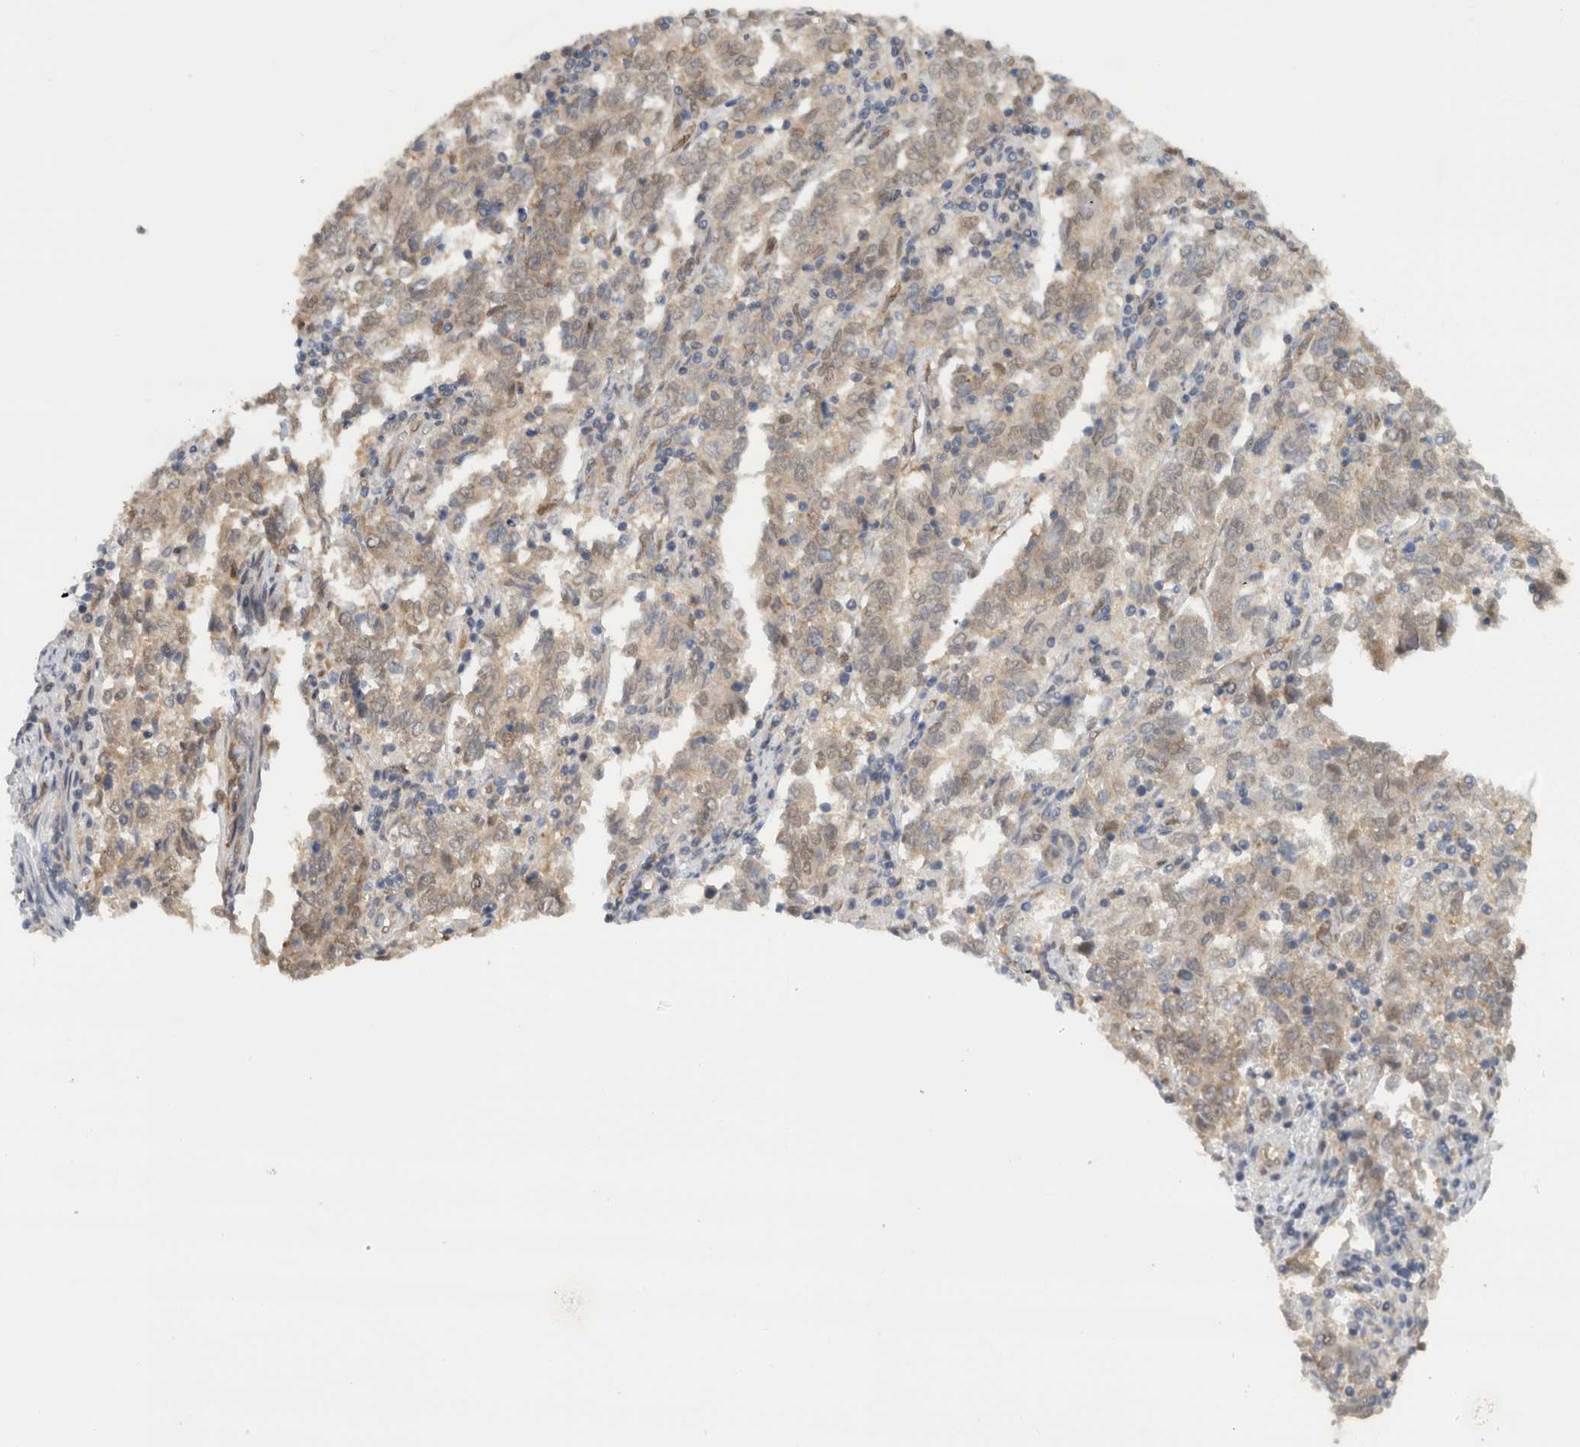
{"staining": {"intensity": "weak", "quantity": "<25%", "location": "cytoplasmic/membranous,nuclear"}, "tissue": "endometrial cancer", "cell_type": "Tumor cells", "image_type": "cancer", "snomed": [{"axis": "morphology", "description": "Adenocarcinoma, NOS"}, {"axis": "topography", "description": "Endometrium"}], "caption": "A high-resolution image shows immunohistochemistry staining of endometrial cancer, which displays no significant staining in tumor cells. Nuclei are stained in blue.", "gene": "EIF4G3", "patient": {"sex": "female", "age": 80}}